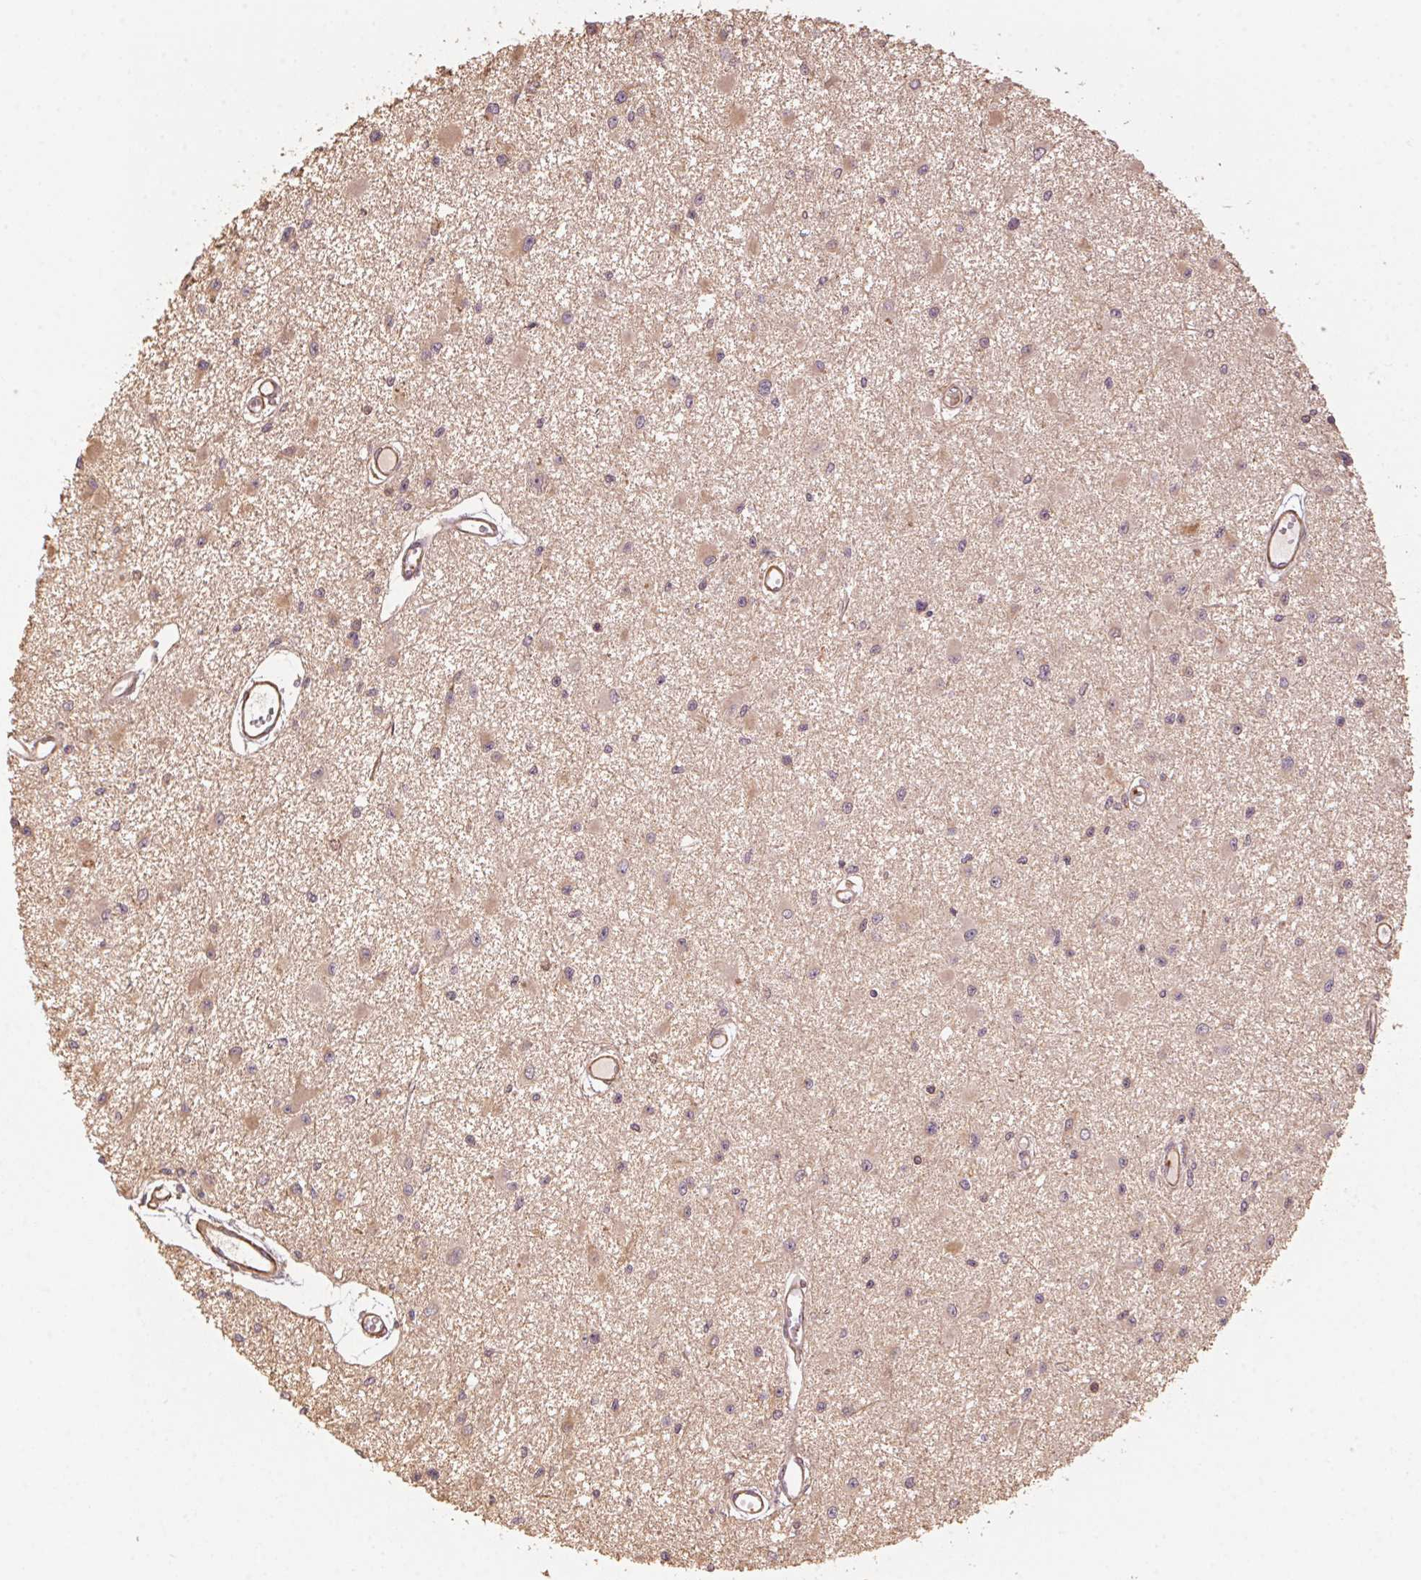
{"staining": {"intensity": "negative", "quantity": "none", "location": "none"}, "tissue": "glioma", "cell_type": "Tumor cells", "image_type": "cancer", "snomed": [{"axis": "morphology", "description": "Glioma, malignant, High grade"}, {"axis": "topography", "description": "Brain"}], "caption": "IHC photomicrograph of human malignant glioma (high-grade) stained for a protein (brown), which exhibits no positivity in tumor cells. (Stains: DAB immunohistochemistry (IHC) with hematoxylin counter stain, Microscopy: brightfield microscopy at high magnification).", "gene": "QDPR", "patient": {"sex": "male", "age": 54}}